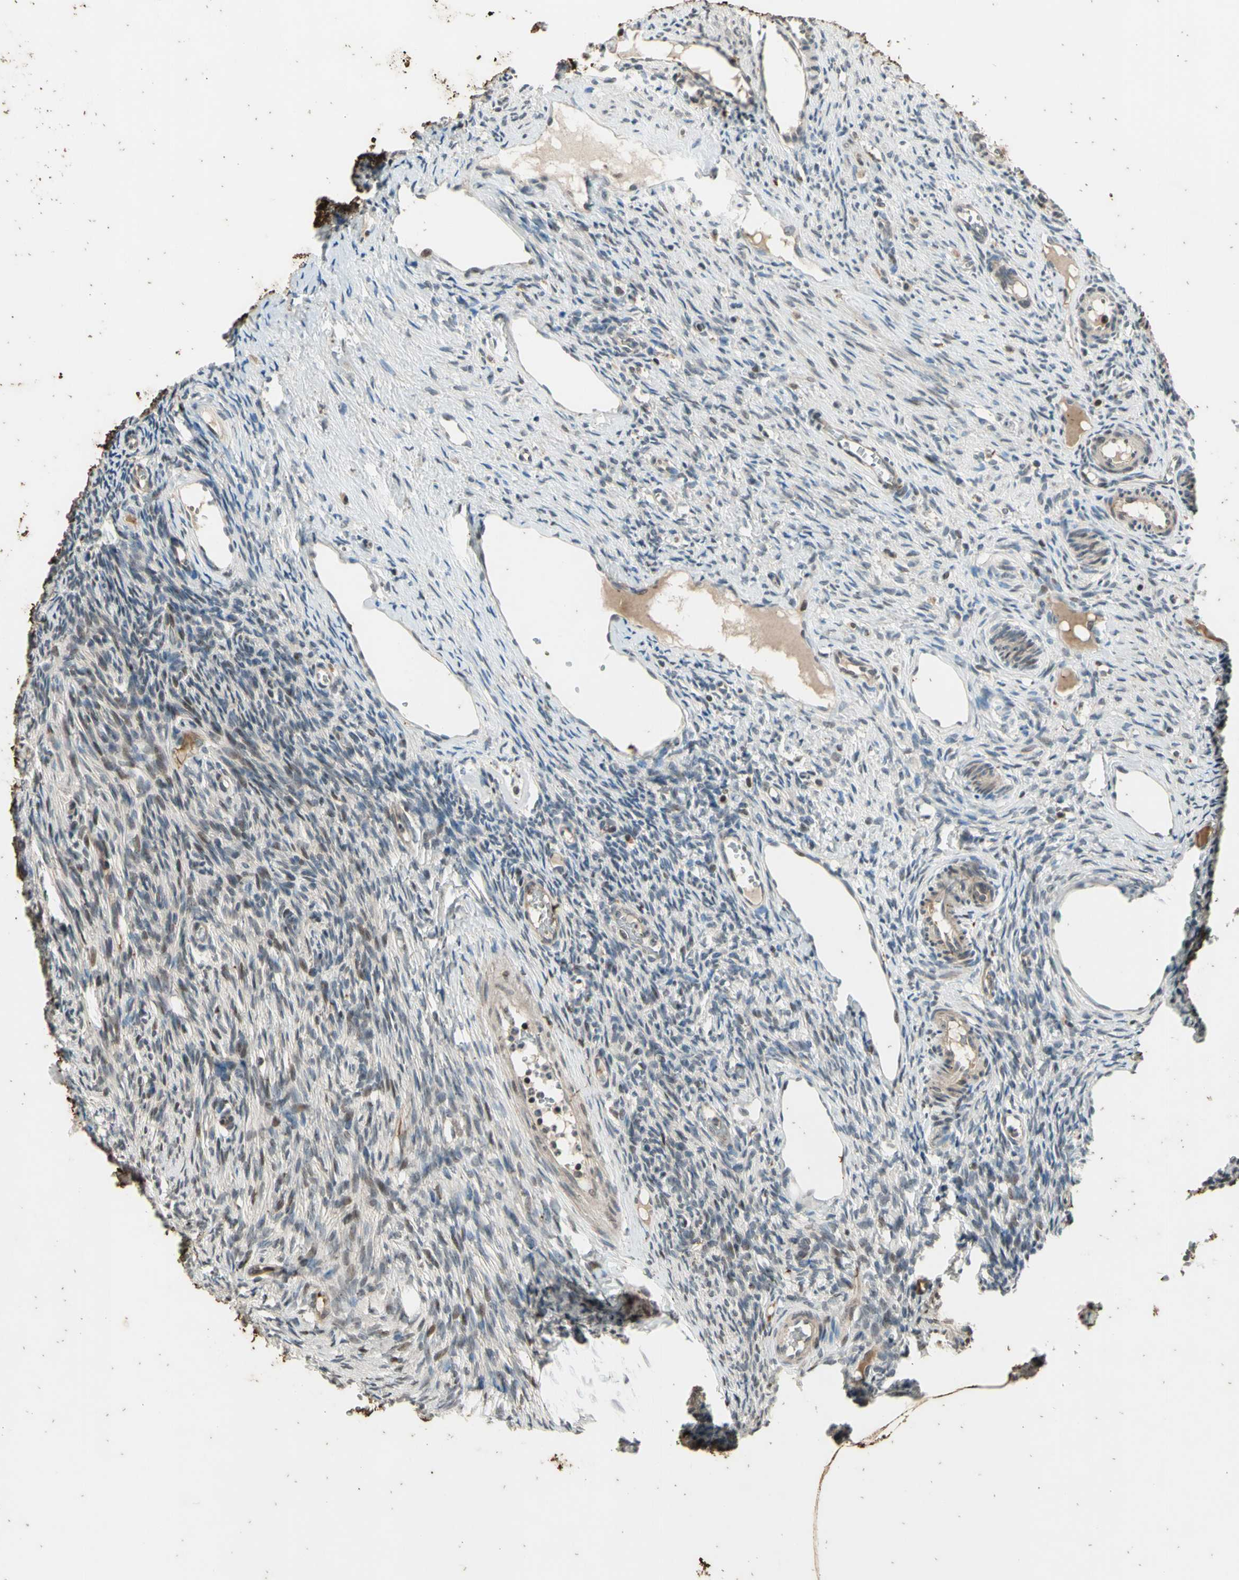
{"staining": {"intensity": "weak", "quantity": ">75%", "location": "cytoplasmic/membranous"}, "tissue": "ovary", "cell_type": "Follicle cells", "image_type": "normal", "snomed": [{"axis": "morphology", "description": "Normal tissue, NOS"}, {"axis": "topography", "description": "Ovary"}], "caption": "High-power microscopy captured an immunohistochemistry (IHC) histopathology image of normal ovary, revealing weak cytoplasmic/membranous expression in about >75% of follicle cells. (IHC, brightfield microscopy, high magnification).", "gene": "EFNB2", "patient": {"sex": "female", "age": 33}}